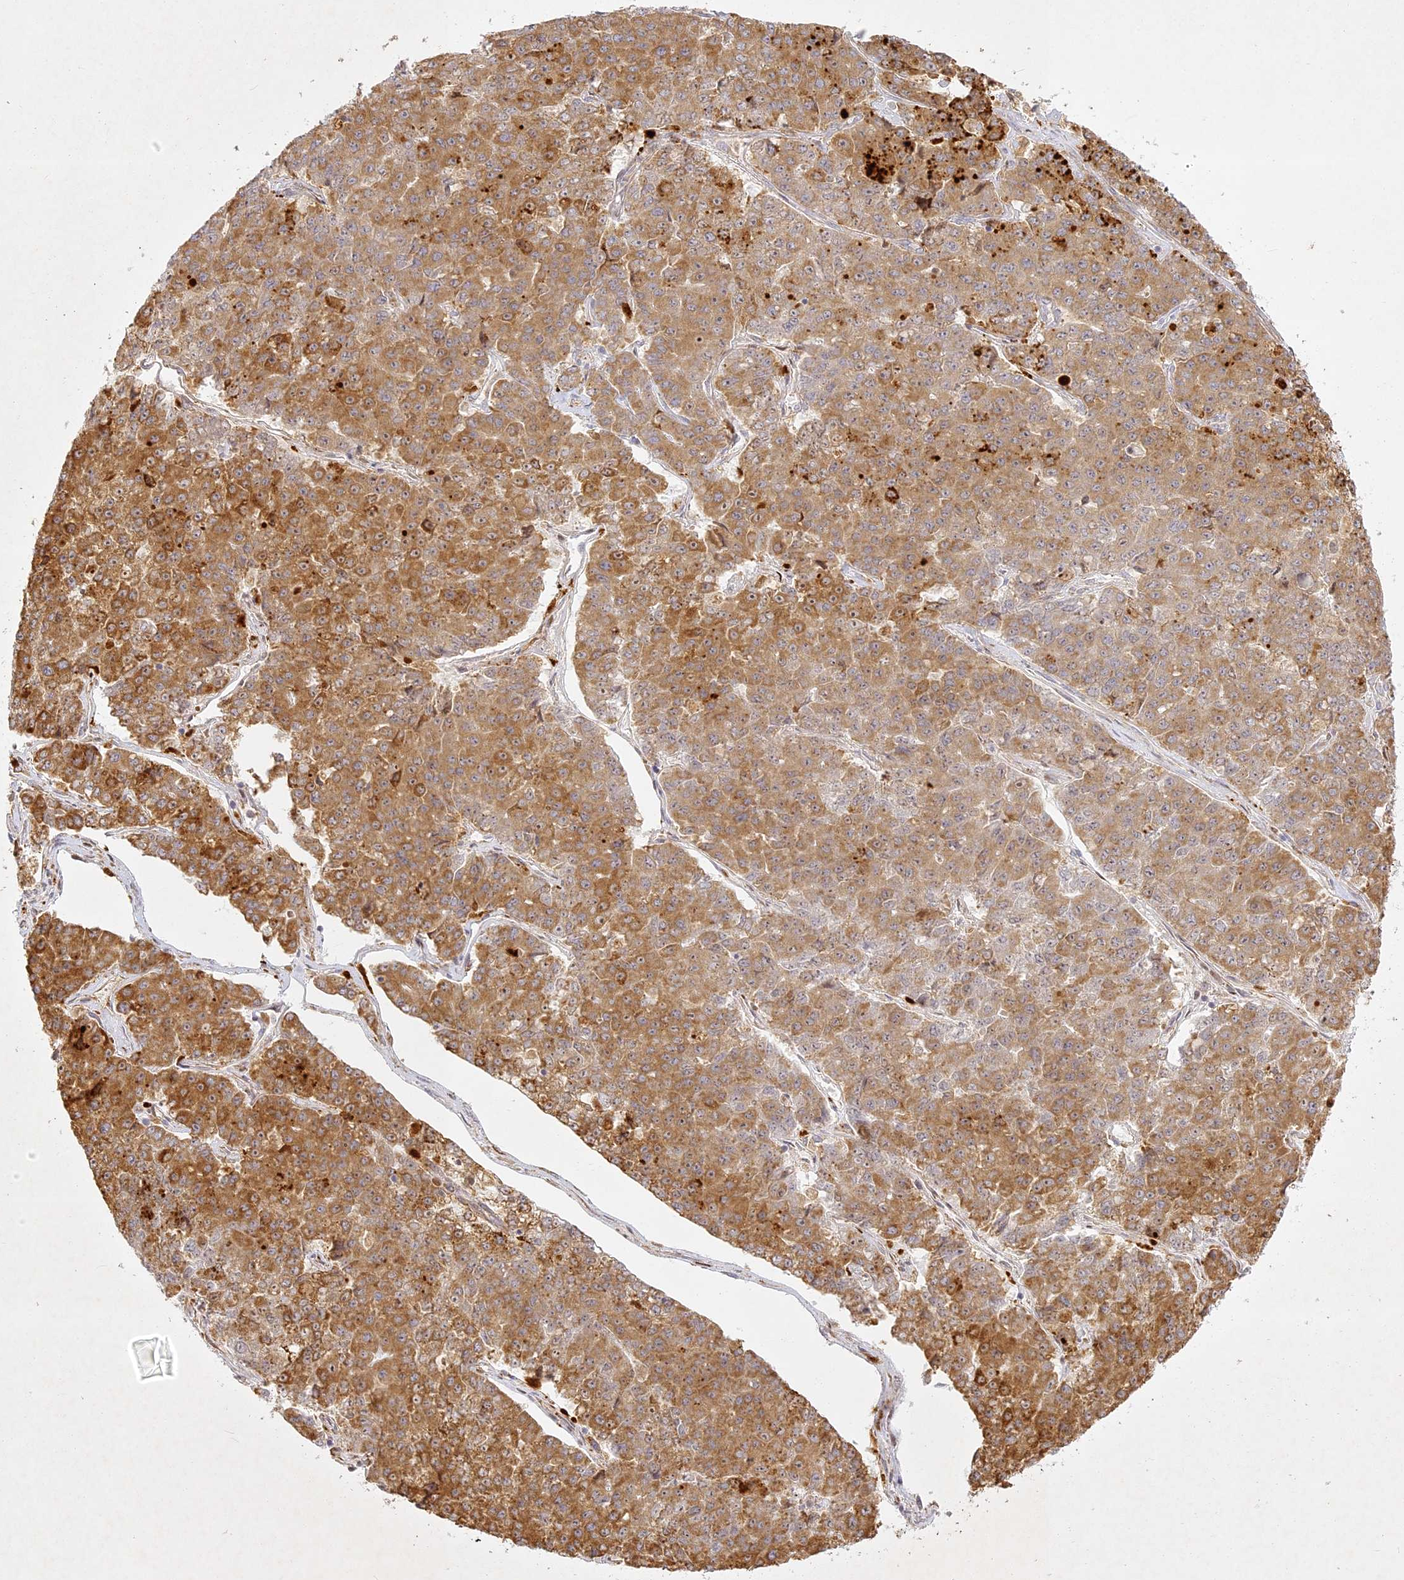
{"staining": {"intensity": "moderate", "quantity": ">75%", "location": "cytoplasmic/membranous"}, "tissue": "pancreatic cancer", "cell_type": "Tumor cells", "image_type": "cancer", "snomed": [{"axis": "morphology", "description": "Adenocarcinoma, NOS"}, {"axis": "topography", "description": "Pancreas"}], "caption": "Protein staining reveals moderate cytoplasmic/membranous expression in approximately >75% of tumor cells in adenocarcinoma (pancreatic).", "gene": "SLC30A5", "patient": {"sex": "male", "age": 50}}